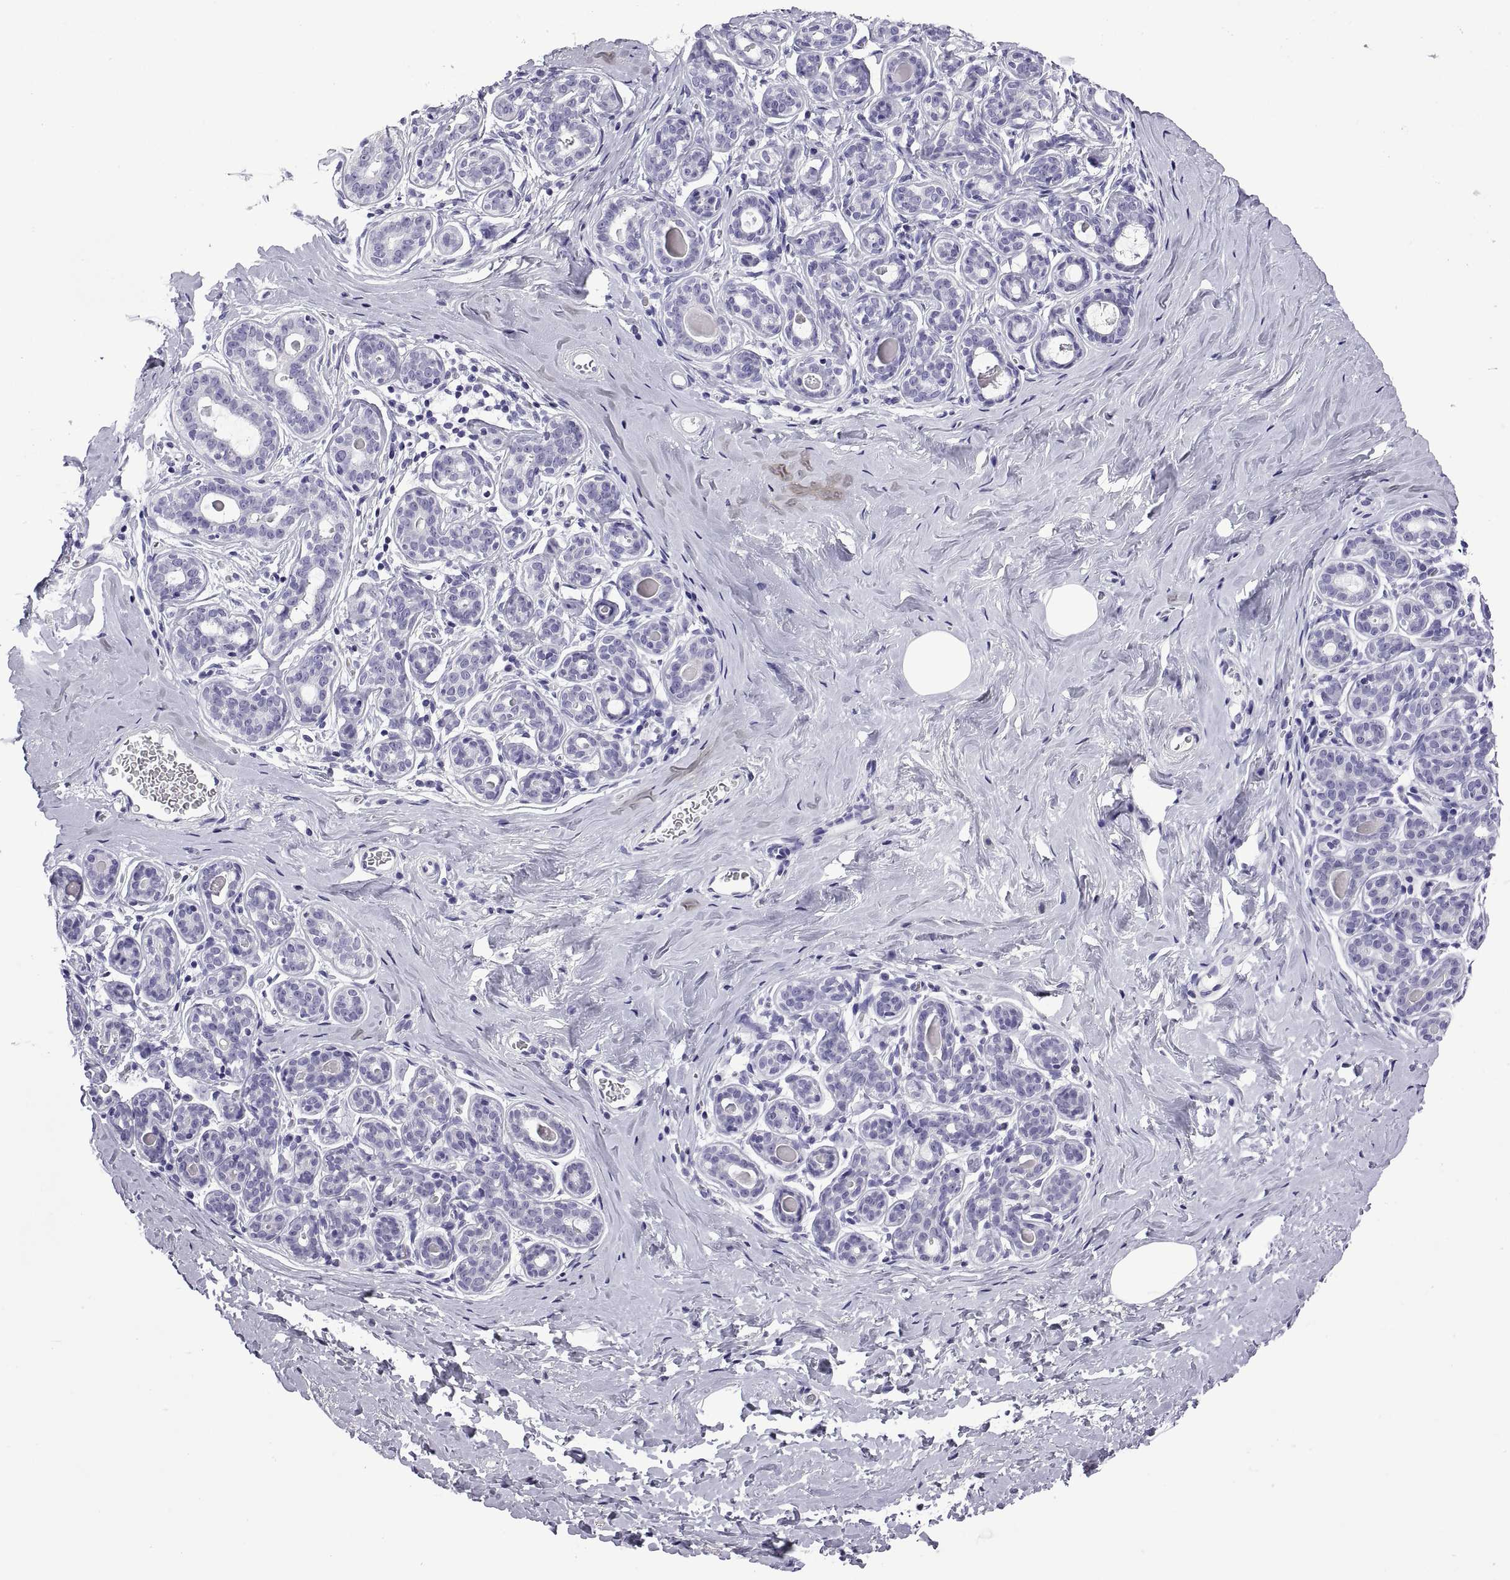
{"staining": {"intensity": "negative", "quantity": "none", "location": "none"}, "tissue": "breast", "cell_type": "Adipocytes", "image_type": "normal", "snomed": [{"axis": "morphology", "description": "Normal tissue, NOS"}, {"axis": "topography", "description": "Skin"}, {"axis": "topography", "description": "Breast"}], "caption": "Adipocytes show no significant protein staining in normal breast. (DAB immunohistochemistry (IHC) with hematoxylin counter stain).", "gene": "CRISP1", "patient": {"sex": "female", "age": 43}}